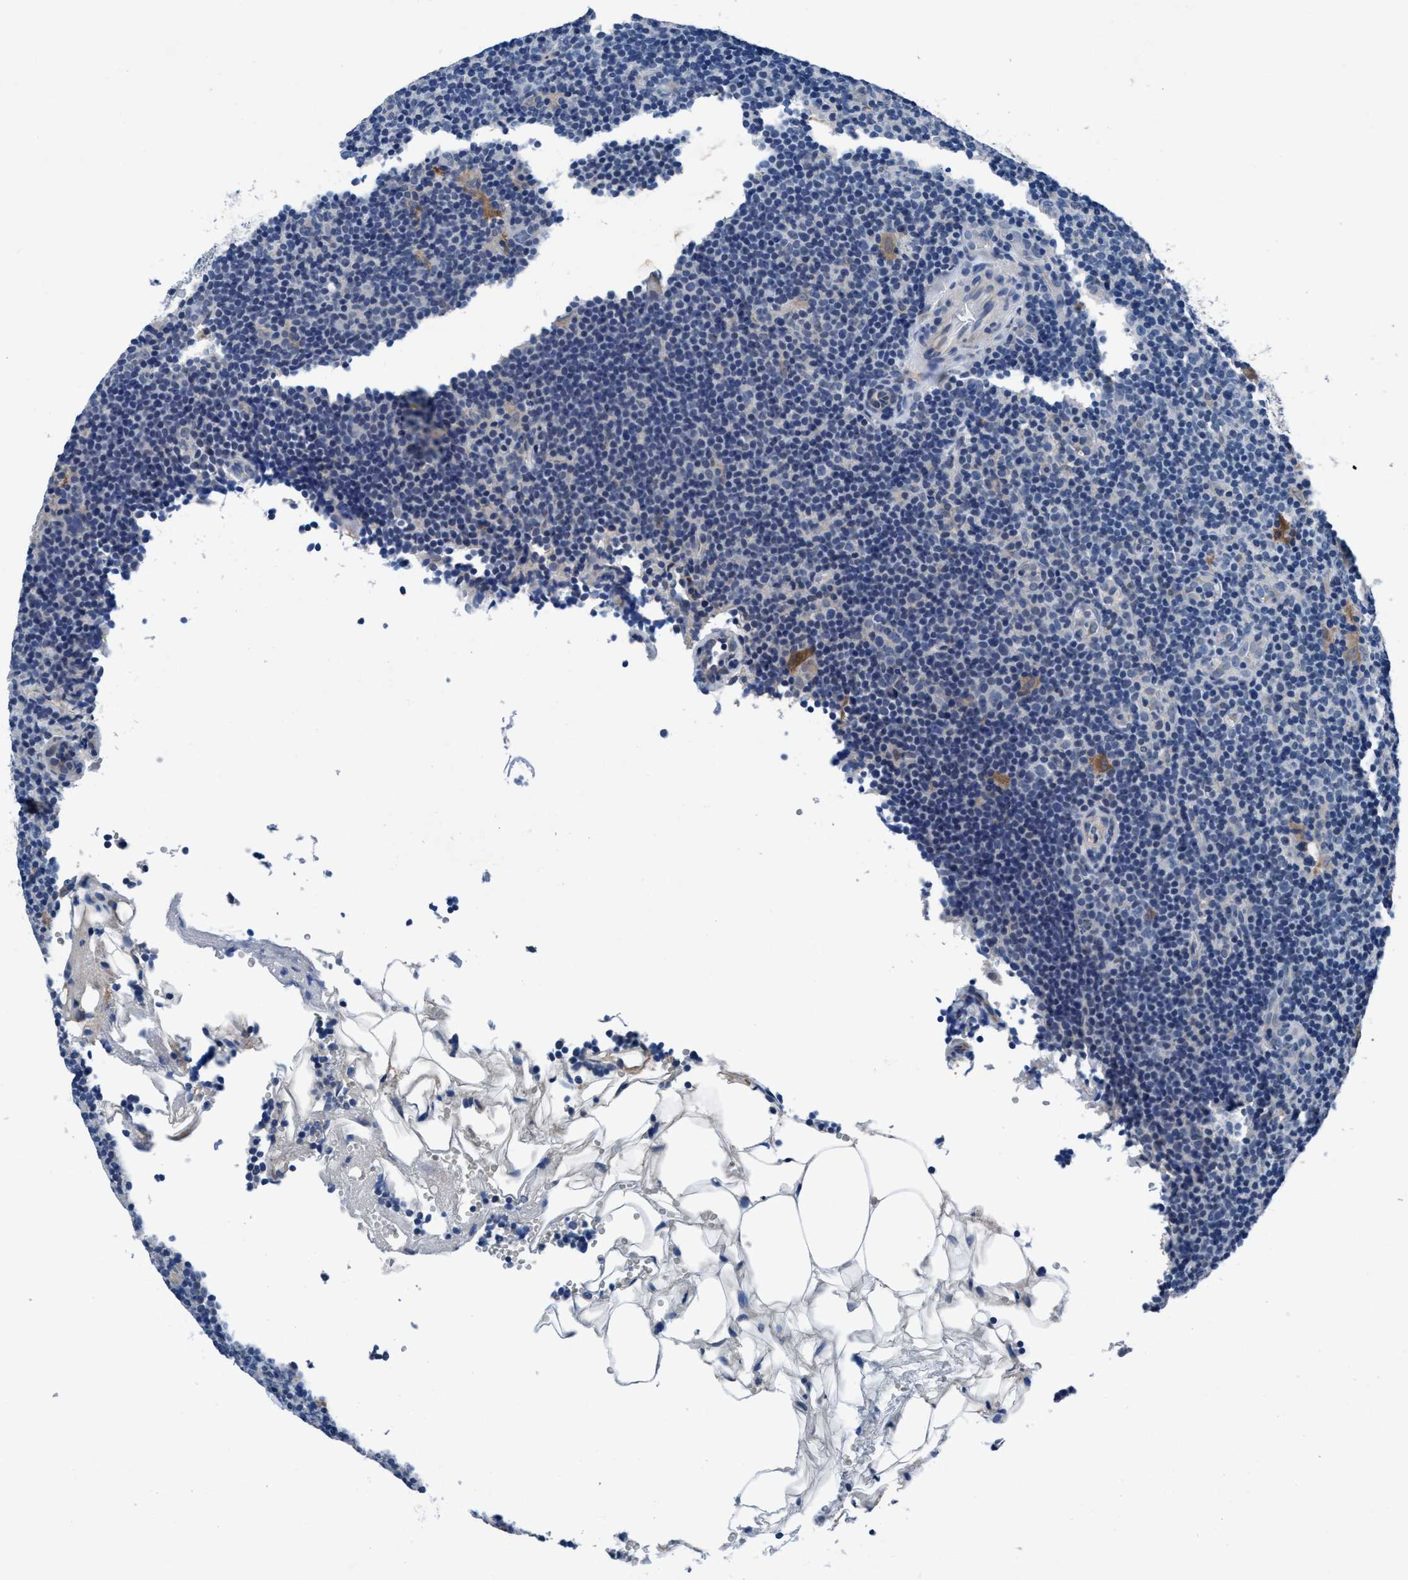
{"staining": {"intensity": "negative", "quantity": "none", "location": "none"}, "tissue": "lymphoma", "cell_type": "Tumor cells", "image_type": "cancer", "snomed": [{"axis": "morphology", "description": "Hodgkin's disease, NOS"}, {"axis": "topography", "description": "Lymph node"}], "caption": "A high-resolution photomicrograph shows IHC staining of lymphoma, which demonstrates no significant expression in tumor cells. The staining is performed using DAB brown chromogen with nuclei counter-stained in using hematoxylin.", "gene": "TMEM94", "patient": {"sex": "female", "age": 57}}